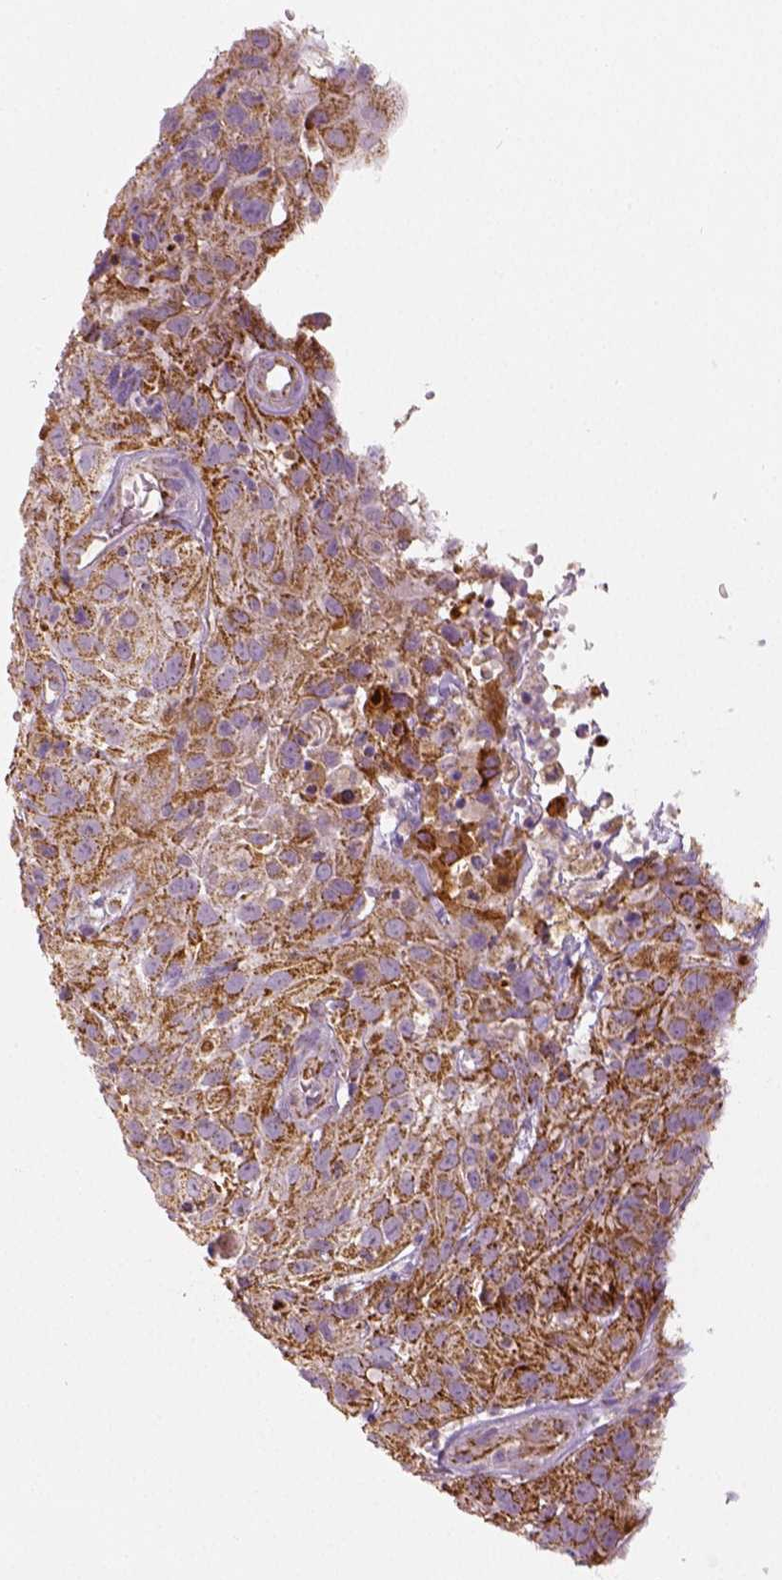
{"staining": {"intensity": "moderate", "quantity": ">75%", "location": "cytoplasmic/membranous"}, "tissue": "cervical cancer", "cell_type": "Tumor cells", "image_type": "cancer", "snomed": [{"axis": "morphology", "description": "Squamous cell carcinoma, NOS"}, {"axis": "topography", "description": "Cervix"}], "caption": "Cervical cancer tissue reveals moderate cytoplasmic/membranous expression in about >75% of tumor cells, visualized by immunohistochemistry.", "gene": "PGAM5", "patient": {"sex": "female", "age": 32}}